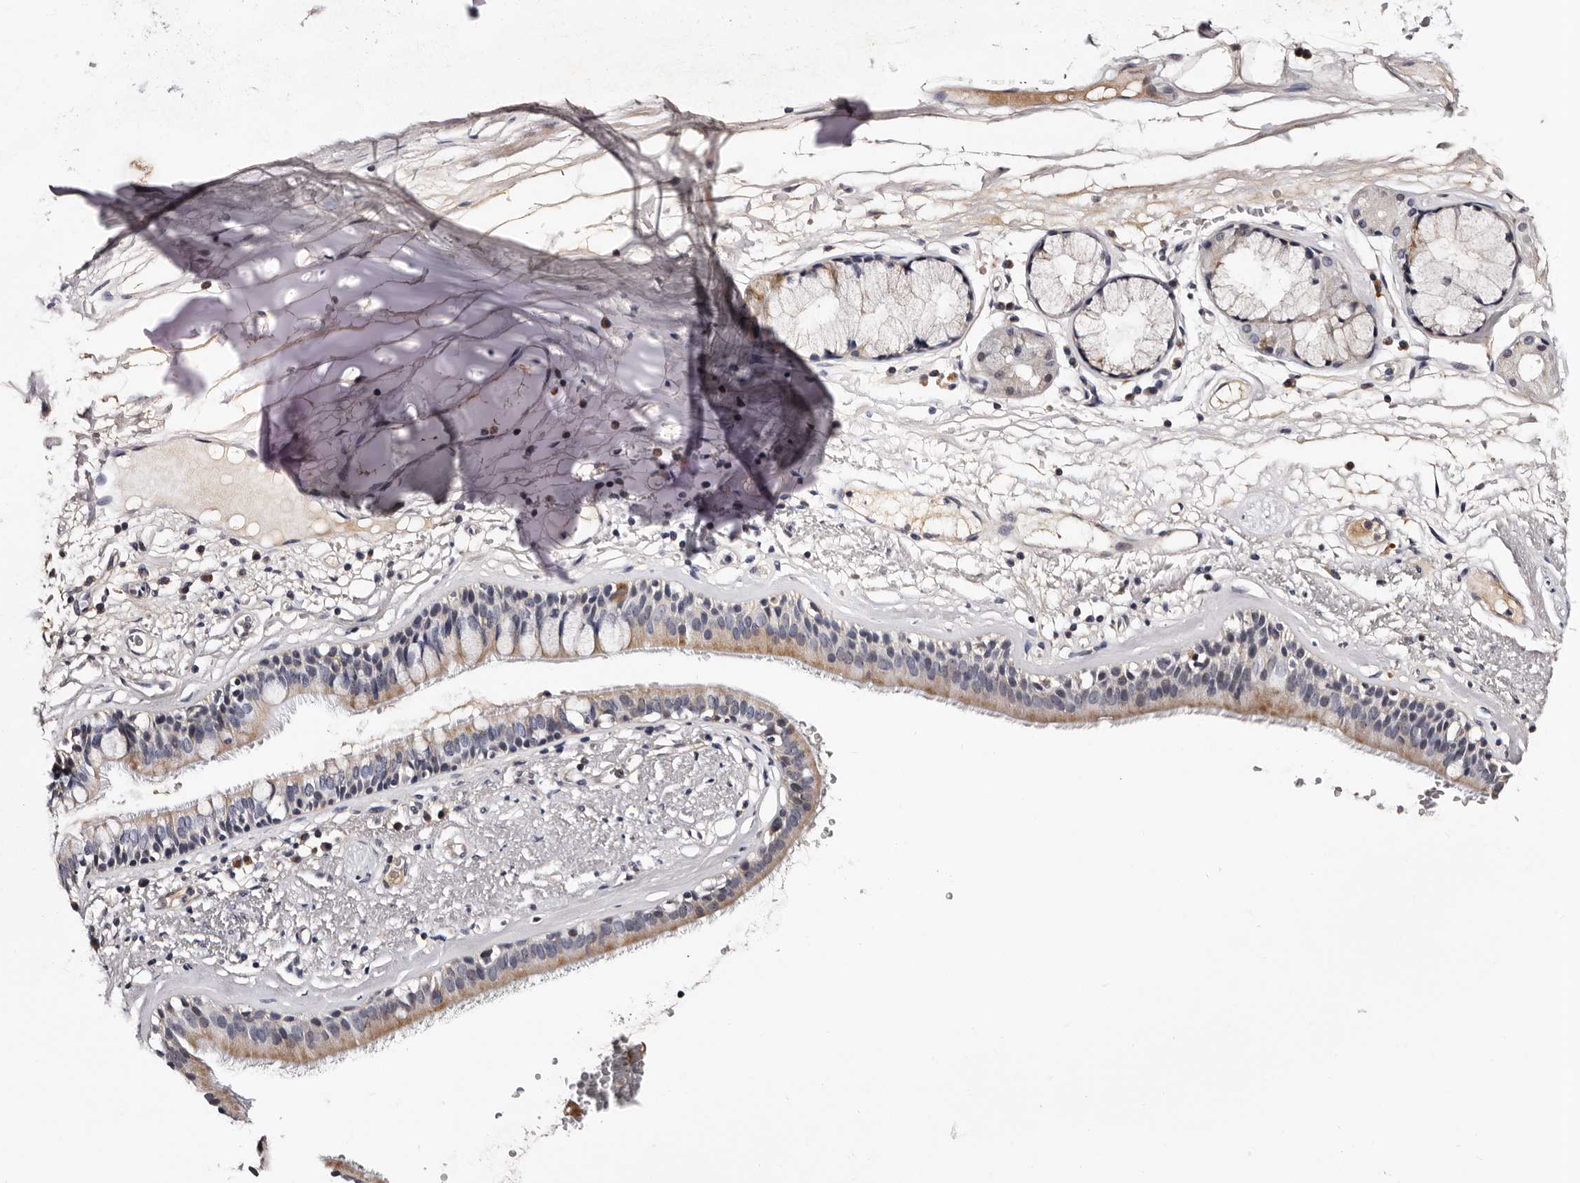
{"staining": {"intensity": "negative", "quantity": "none", "location": "none"}, "tissue": "adipose tissue", "cell_type": "Adipocytes", "image_type": "normal", "snomed": [{"axis": "morphology", "description": "Normal tissue, NOS"}, {"axis": "topography", "description": "Cartilage tissue"}], "caption": "A histopathology image of human adipose tissue is negative for staining in adipocytes. (DAB immunohistochemistry with hematoxylin counter stain).", "gene": "TAF4B", "patient": {"sex": "female", "age": 63}}